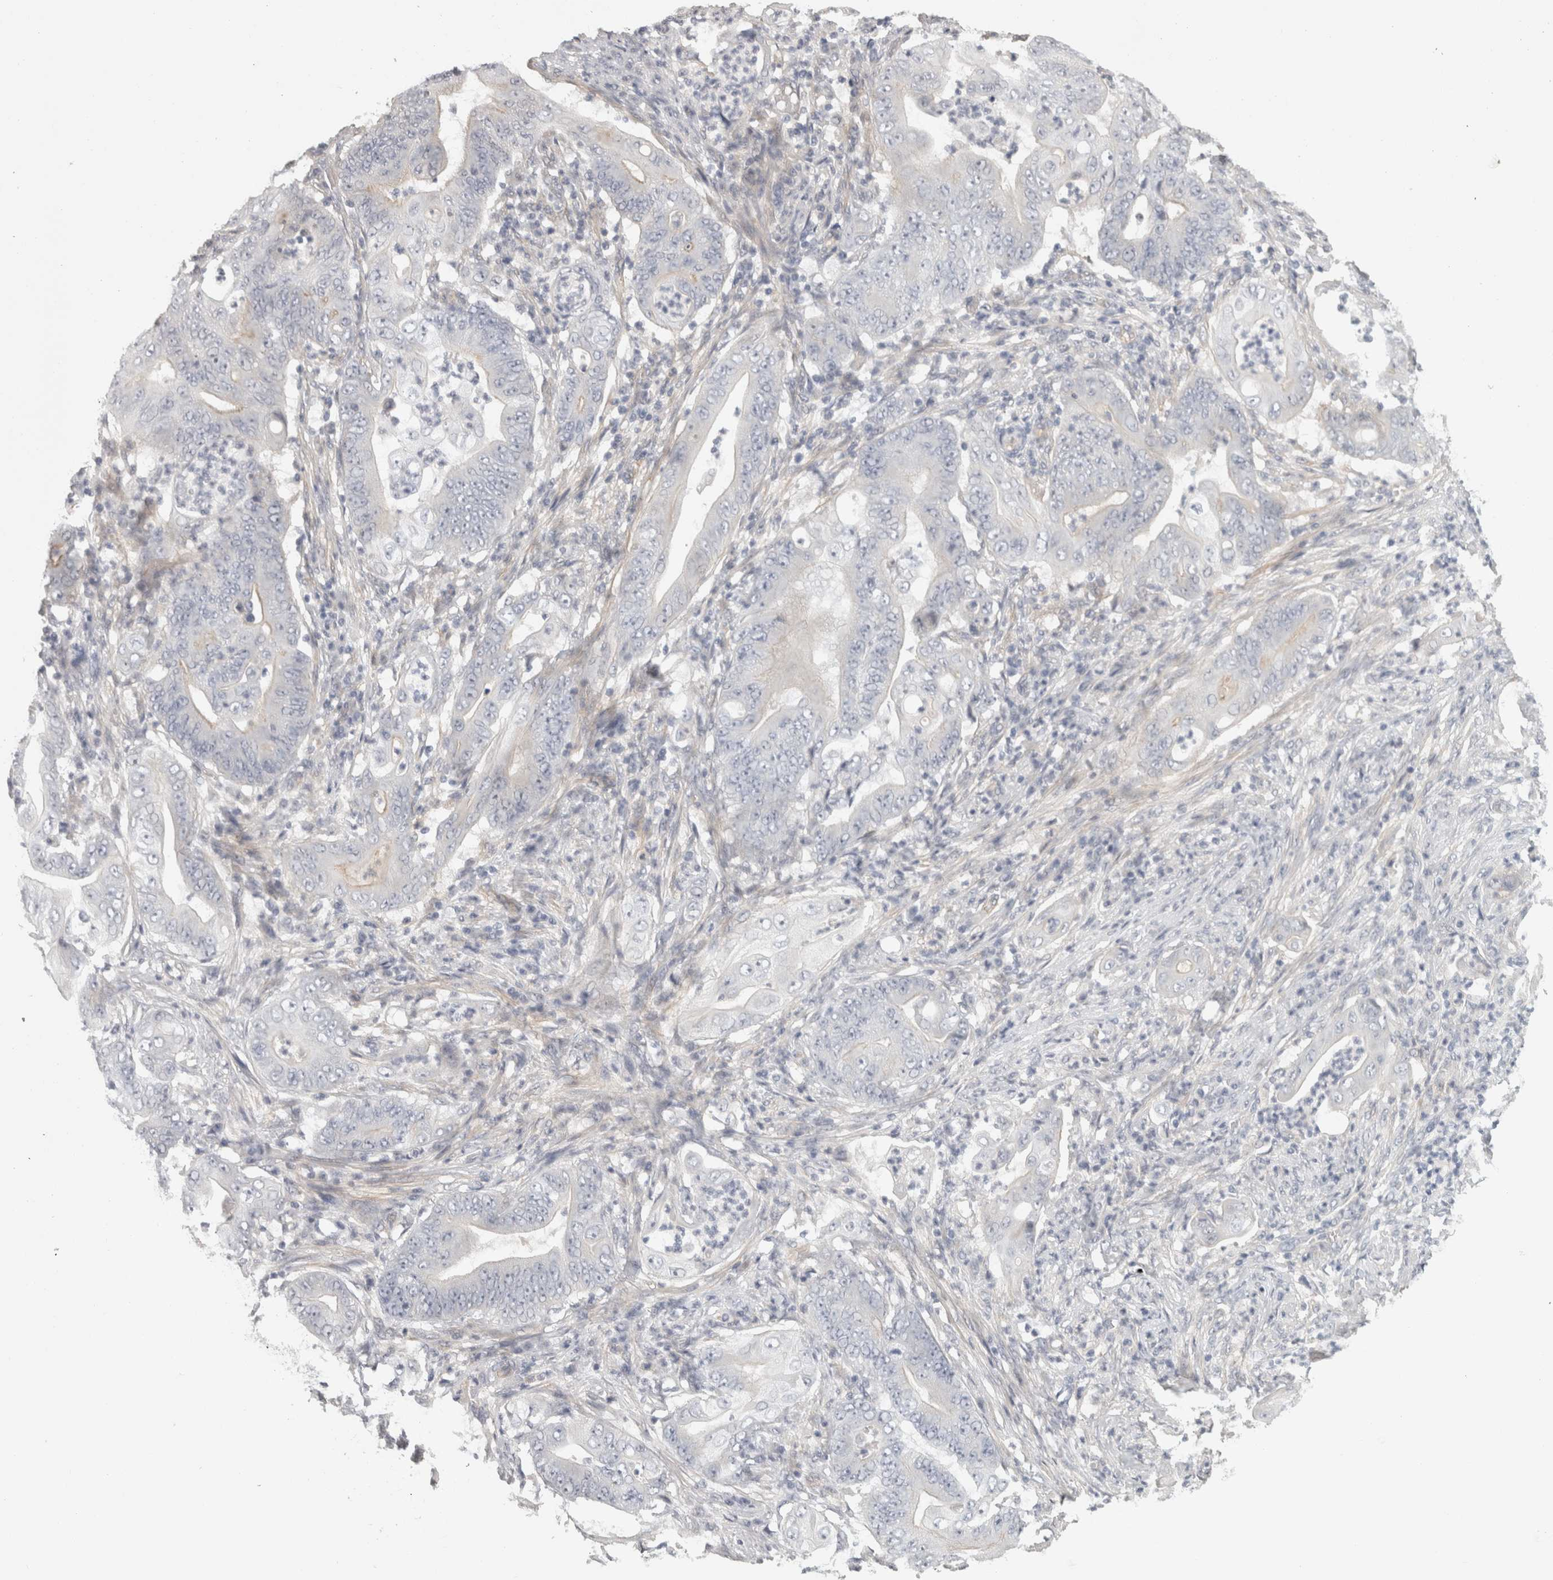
{"staining": {"intensity": "negative", "quantity": "none", "location": "none"}, "tissue": "stomach cancer", "cell_type": "Tumor cells", "image_type": "cancer", "snomed": [{"axis": "morphology", "description": "Adenocarcinoma, NOS"}, {"axis": "topography", "description": "Stomach"}], "caption": "A photomicrograph of human stomach cancer (adenocarcinoma) is negative for staining in tumor cells.", "gene": "FBLIM1", "patient": {"sex": "female", "age": 73}}